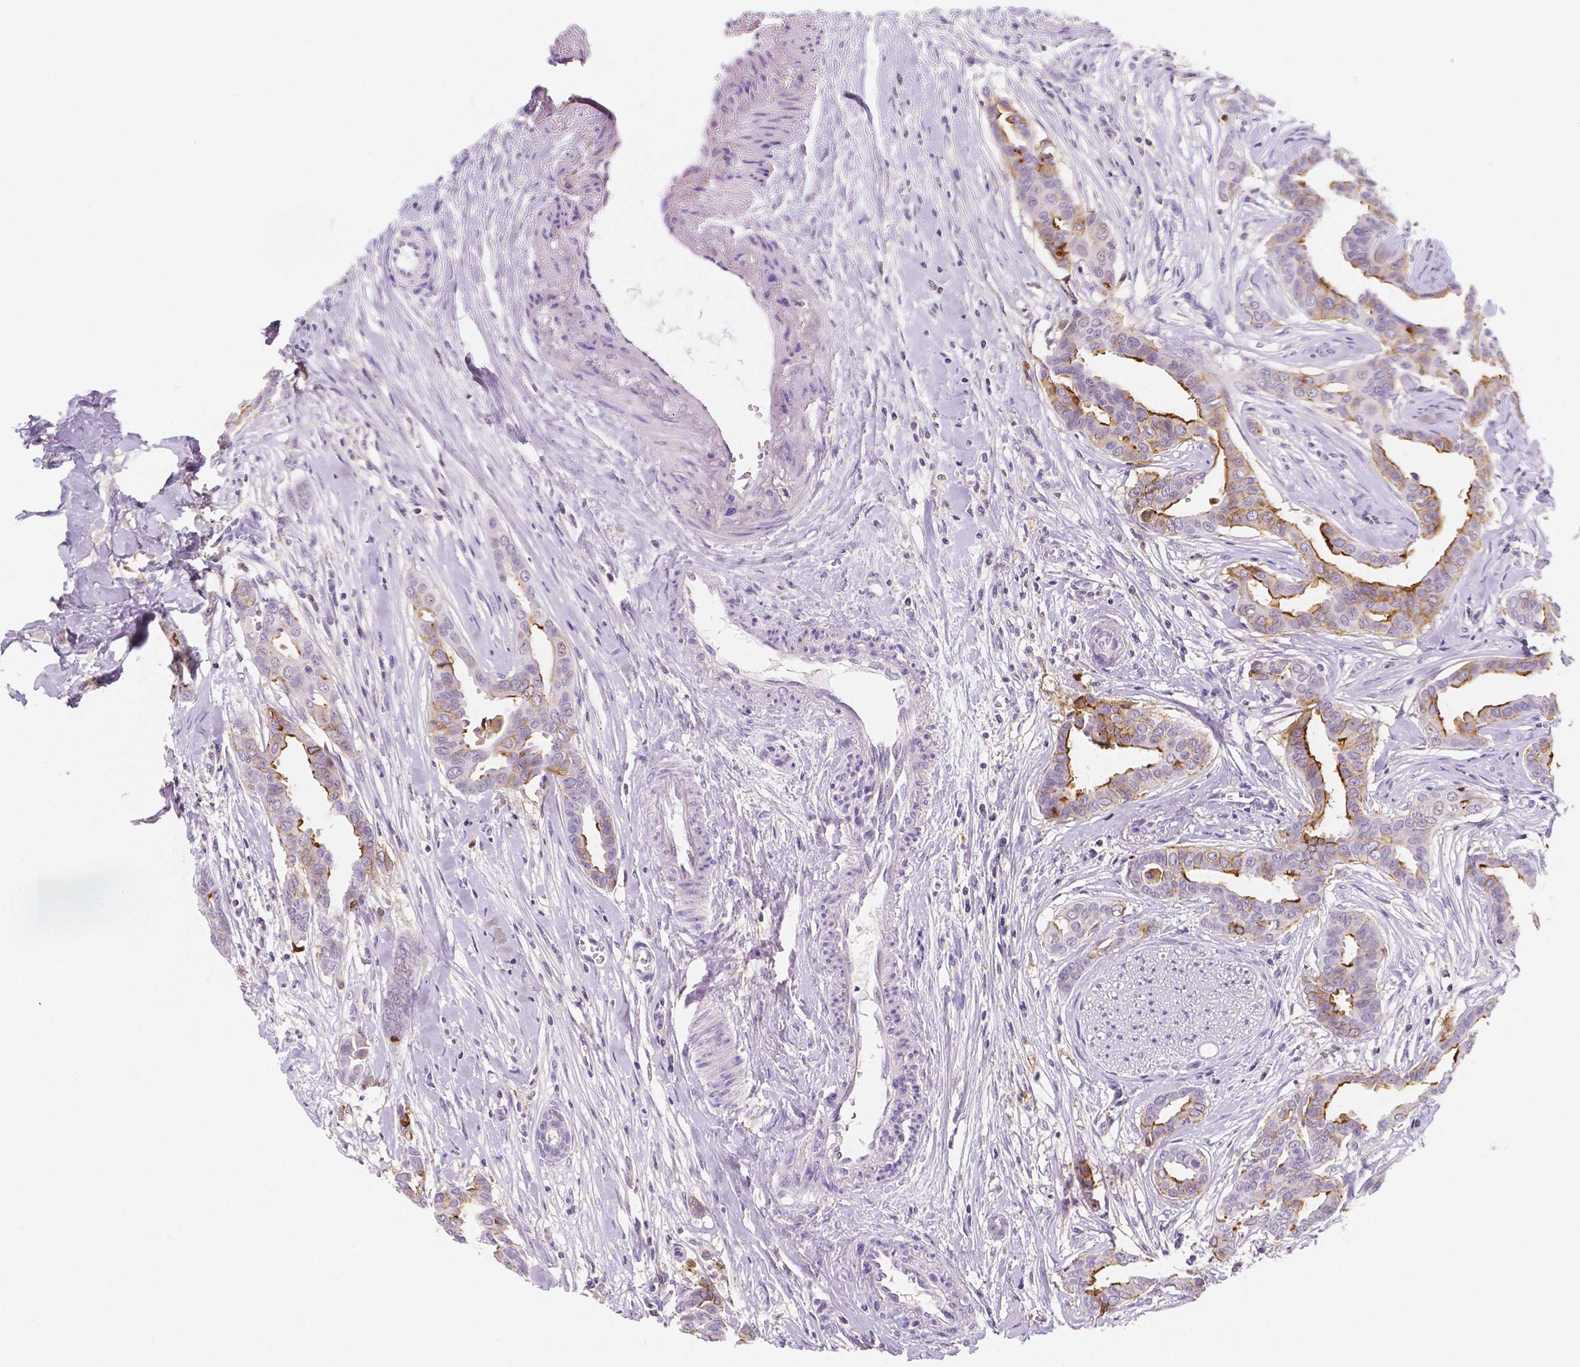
{"staining": {"intensity": "moderate", "quantity": "<25%", "location": "cytoplasmic/membranous"}, "tissue": "breast cancer", "cell_type": "Tumor cells", "image_type": "cancer", "snomed": [{"axis": "morphology", "description": "Duct carcinoma"}, {"axis": "topography", "description": "Breast"}], "caption": "About <25% of tumor cells in infiltrating ductal carcinoma (breast) show moderate cytoplasmic/membranous protein expression as visualized by brown immunohistochemical staining.", "gene": "GABRD", "patient": {"sex": "female", "age": 45}}